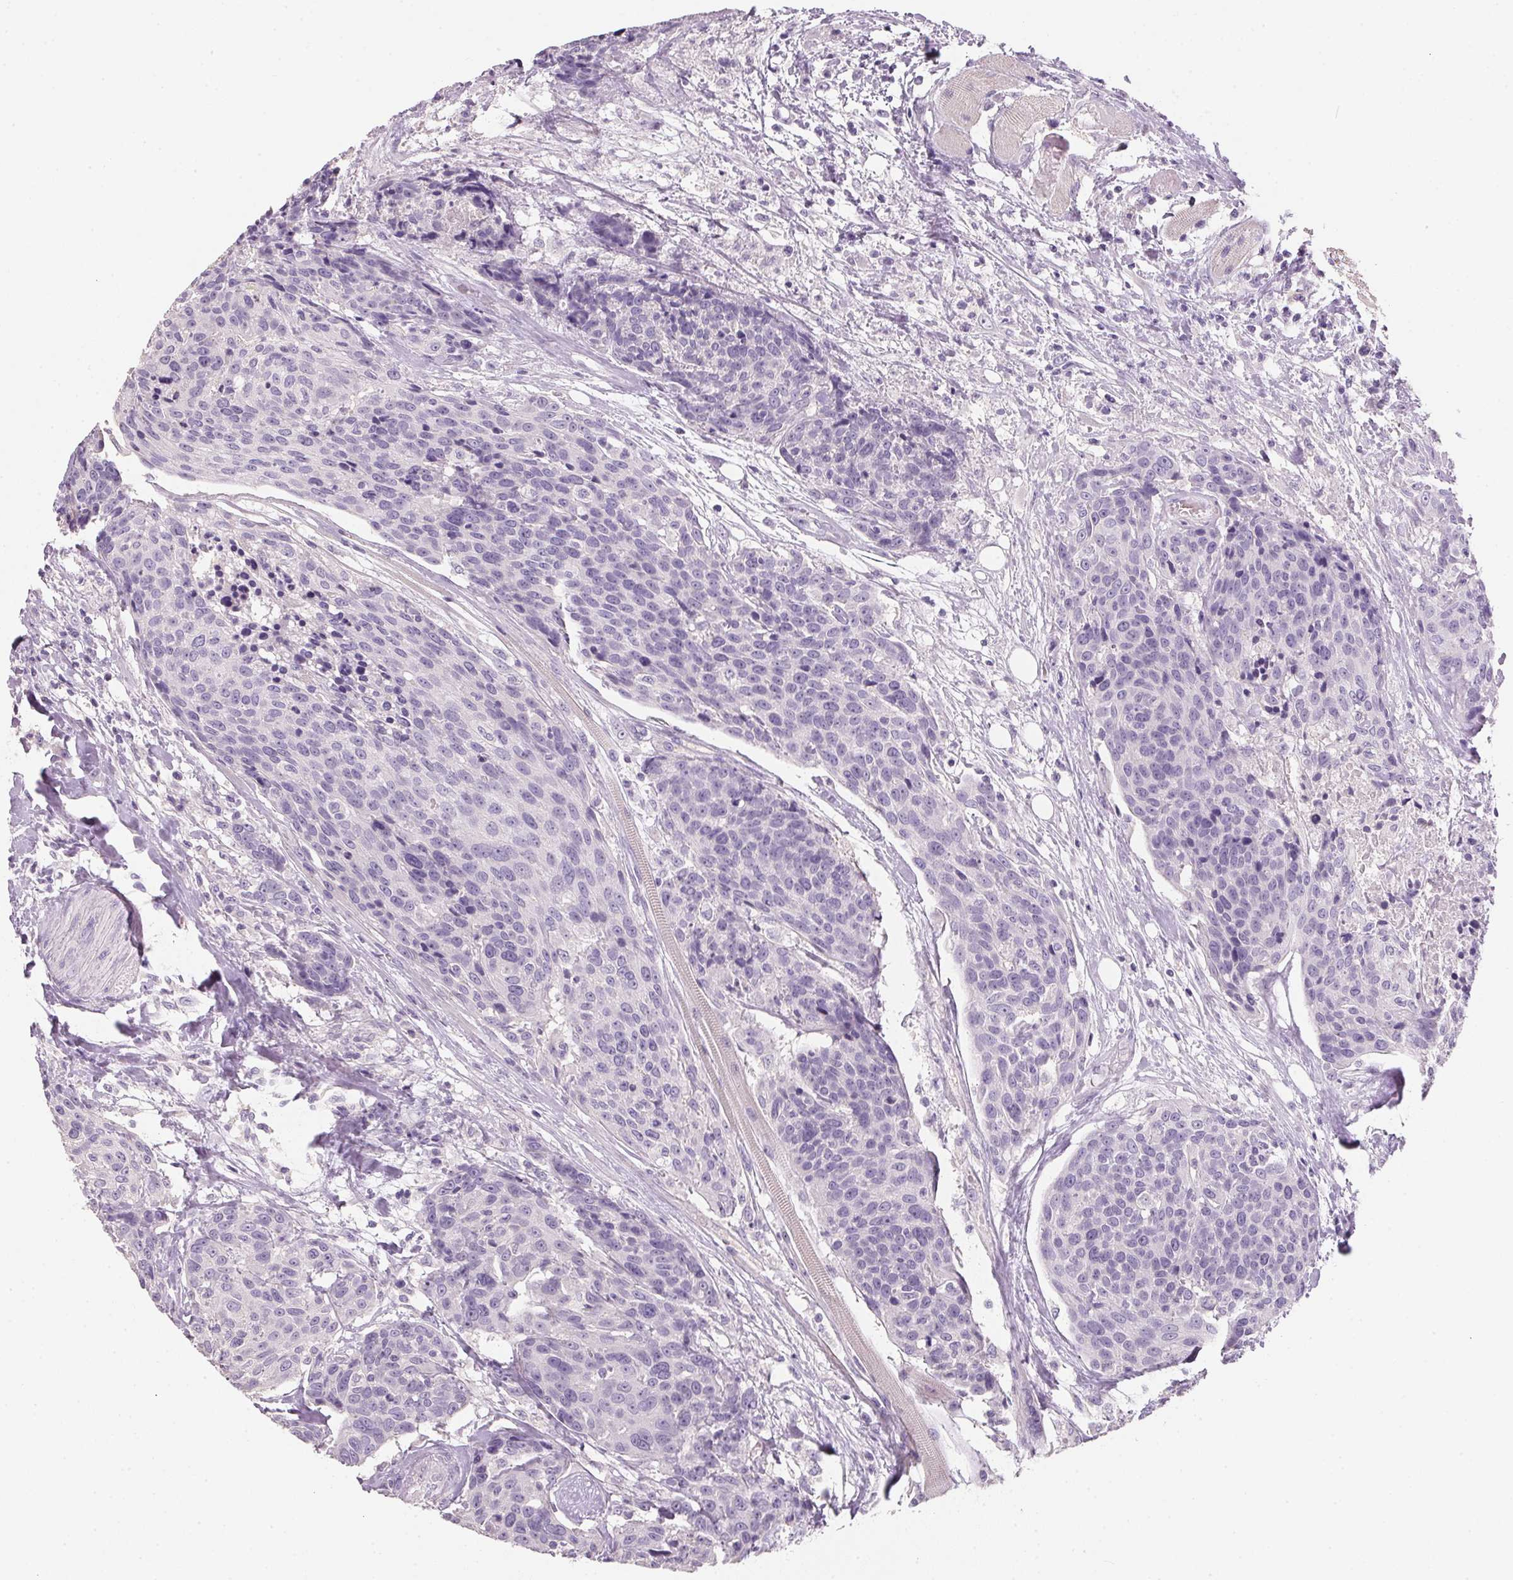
{"staining": {"intensity": "negative", "quantity": "none", "location": "none"}, "tissue": "head and neck cancer", "cell_type": "Tumor cells", "image_type": "cancer", "snomed": [{"axis": "morphology", "description": "Squamous cell carcinoma, NOS"}, {"axis": "topography", "description": "Oral tissue"}, {"axis": "topography", "description": "Head-Neck"}], "caption": "Head and neck cancer (squamous cell carcinoma) stained for a protein using immunohistochemistry shows no expression tumor cells.", "gene": "HSD17B1", "patient": {"sex": "male", "age": 64}}